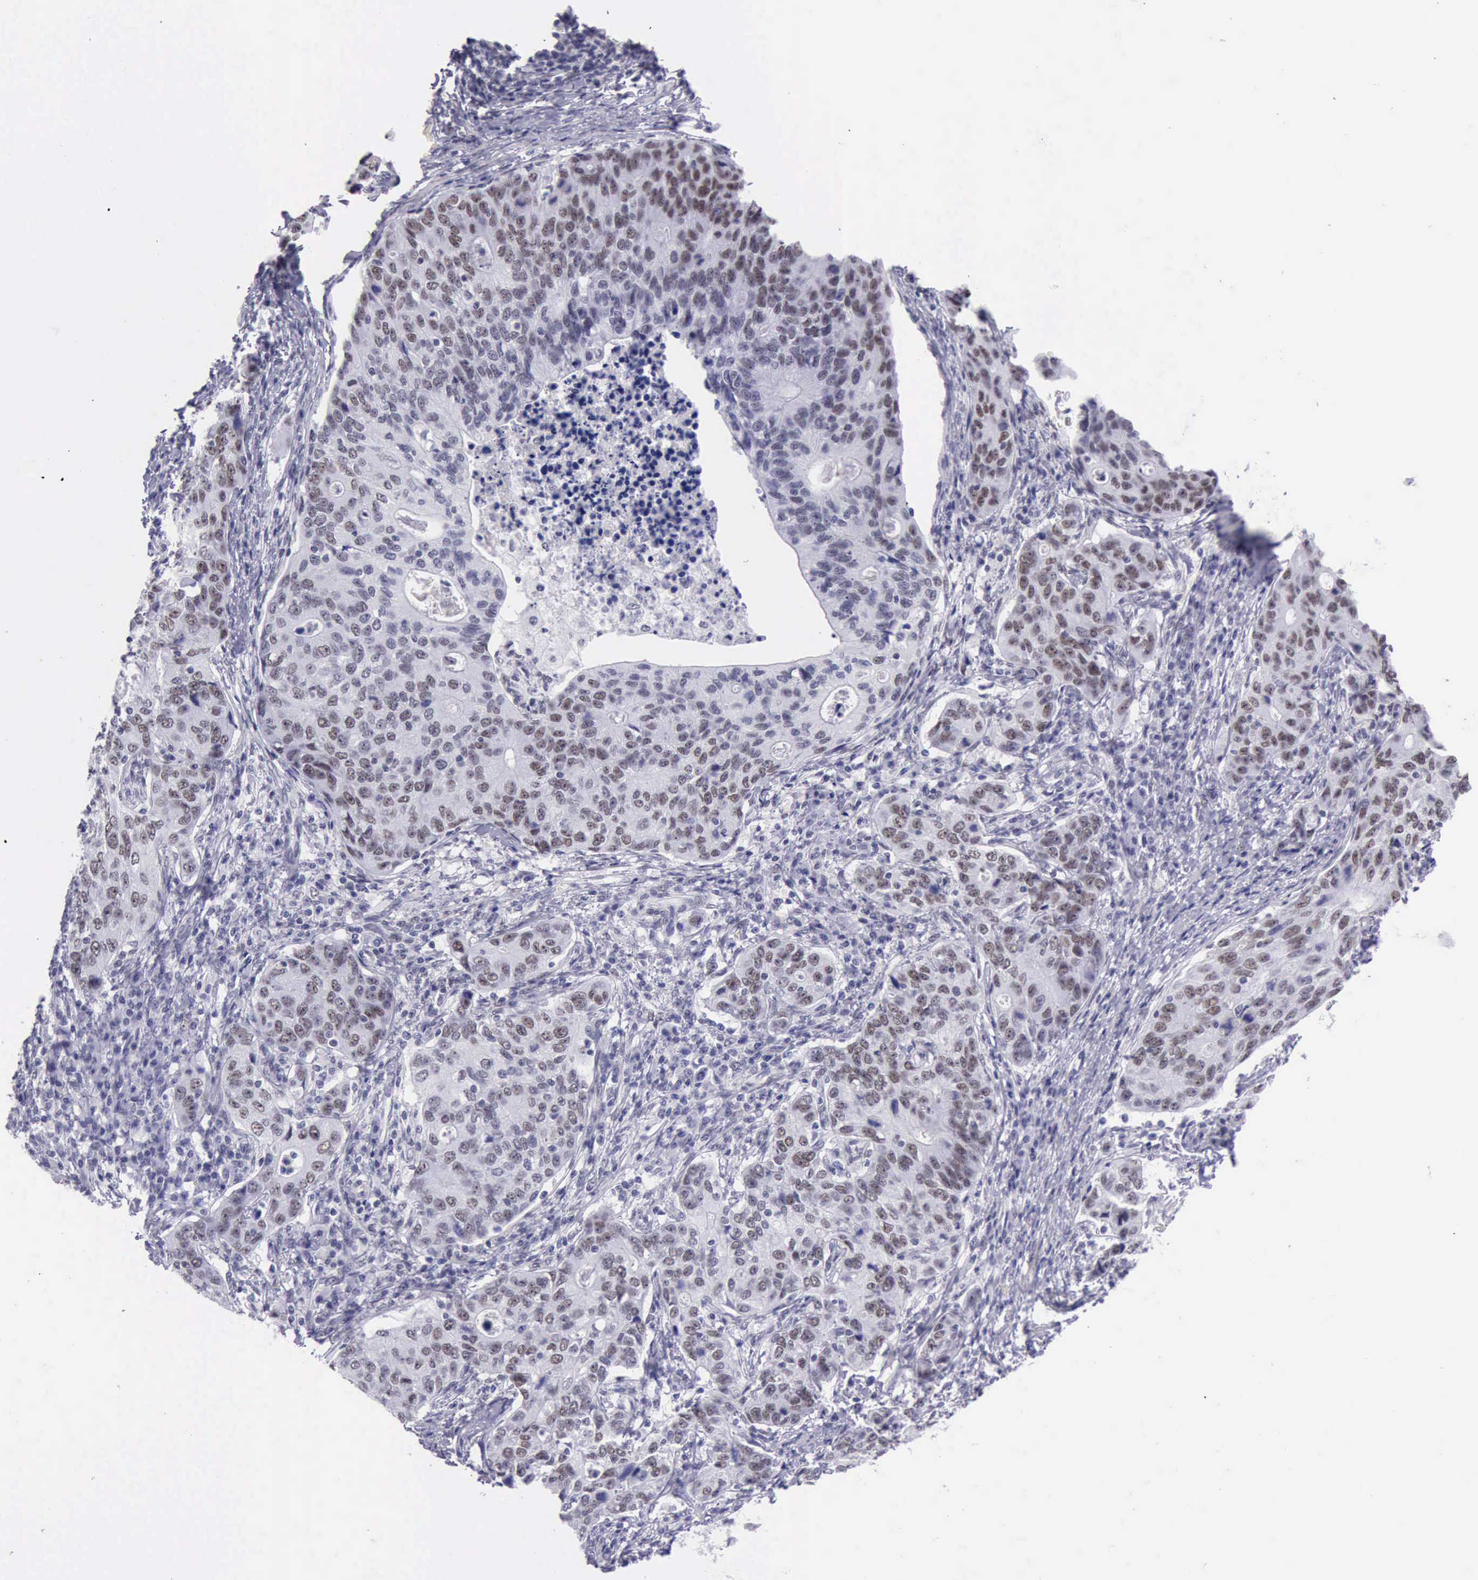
{"staining": {"intensity": "weak", "quantity": "25%-75%", "location": "nuclear"}, "tissue": "stomach cancer", "cell_type": "Tumor cells", "image_type": "cancer", "snomed": [{"axis": "morphology", "description": "Adenocarcinoma, NOS"}, {"axis": "topography", "description": "Esophagus"}, {"axis": "topography", "description": "Stomach"}], "caption": "Stomach cancer tissue reveals weak nuclear expression in about 25%-75% of tumor cells, visualized by immunohistochemistry. (Stains: DAB in brown, nuclei in blue, Microscopy: brightfield microscopy at high magnification).", "gene": "EP300", "patient": {"sex": "male", "age": 74}}